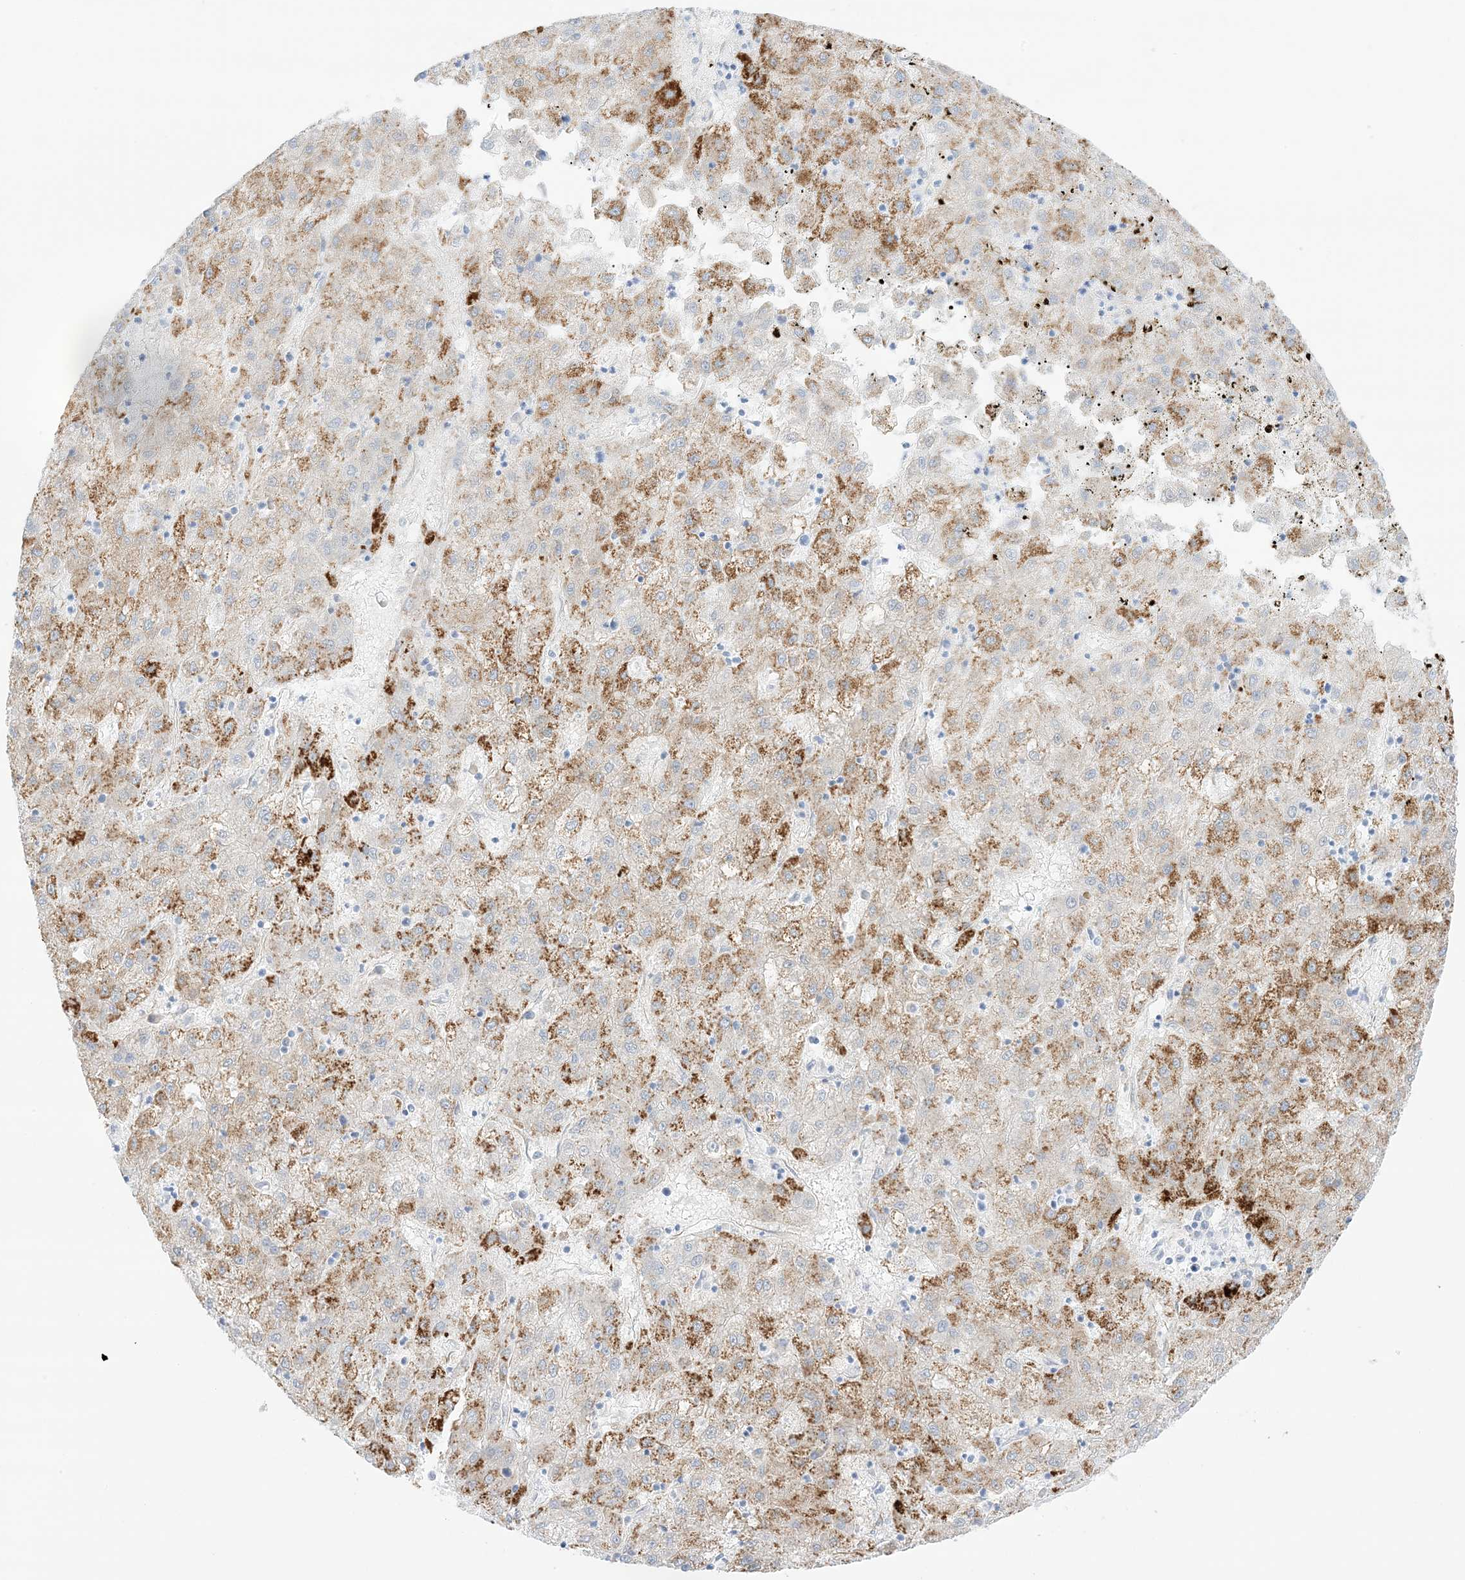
{"staining": {"intensity": "moderate", "quantity": "25%-75%", "location": "cytoplasmic/membranous"}, "tissue": "liver cancer", "cell_type": "Tumor cells", "image_type": "cancer", "snomed": [{"axis": "morphology", "description": "Carcinoma, Hepatocellular, NOS"}, {"axis": "topography", "description": "Liver"}], "caption": "Moderate cytoplasmic/membranous positivity for a protein is identified in about 25%-75% of tumor cells of liver cancer using immunohistochemistry (IHC).", "gene": "PID1", "patient": {"sex": "male", "age": 72}}